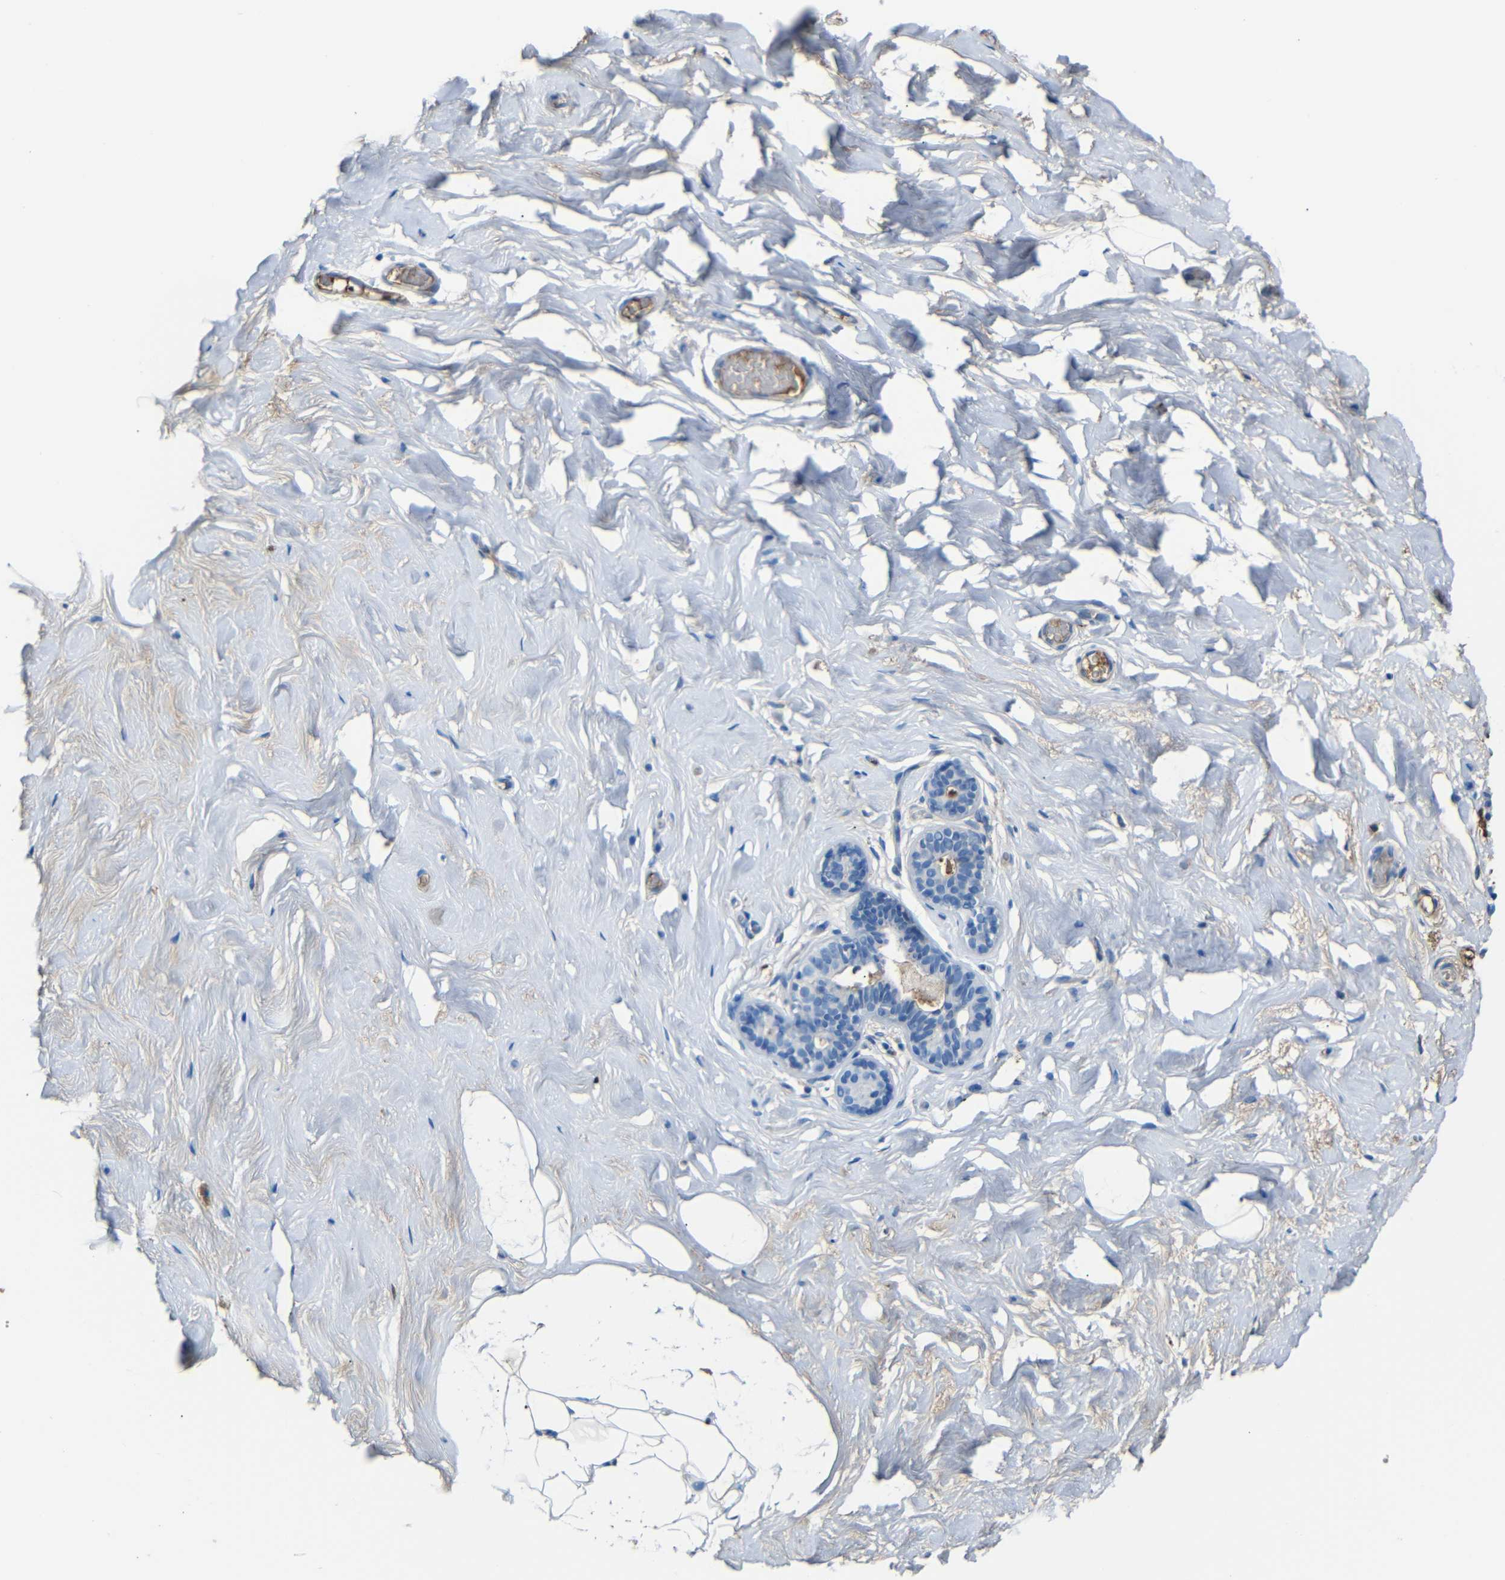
{"staining": {"intensity": "negative", "quantity": "none", "location": "none"}, "tissue": "breast", "cell_type": "Adipocytes", "image_type": "normal", "snomed": [{"axis": "morphology", "description": "Normal tissue, NOS"}, {"axis": "topography", "description": "Breast"}], "caption": "Micrograph shows no protein expression in adipocytes of normal breast. (Stains: DAB immunohistochemistry with hematoxylin counter stain, Microscopy: brightfield microscopy at high magnification).", "gene": "SERPINA1", "patient": {"sex": "female", "age": 75}}